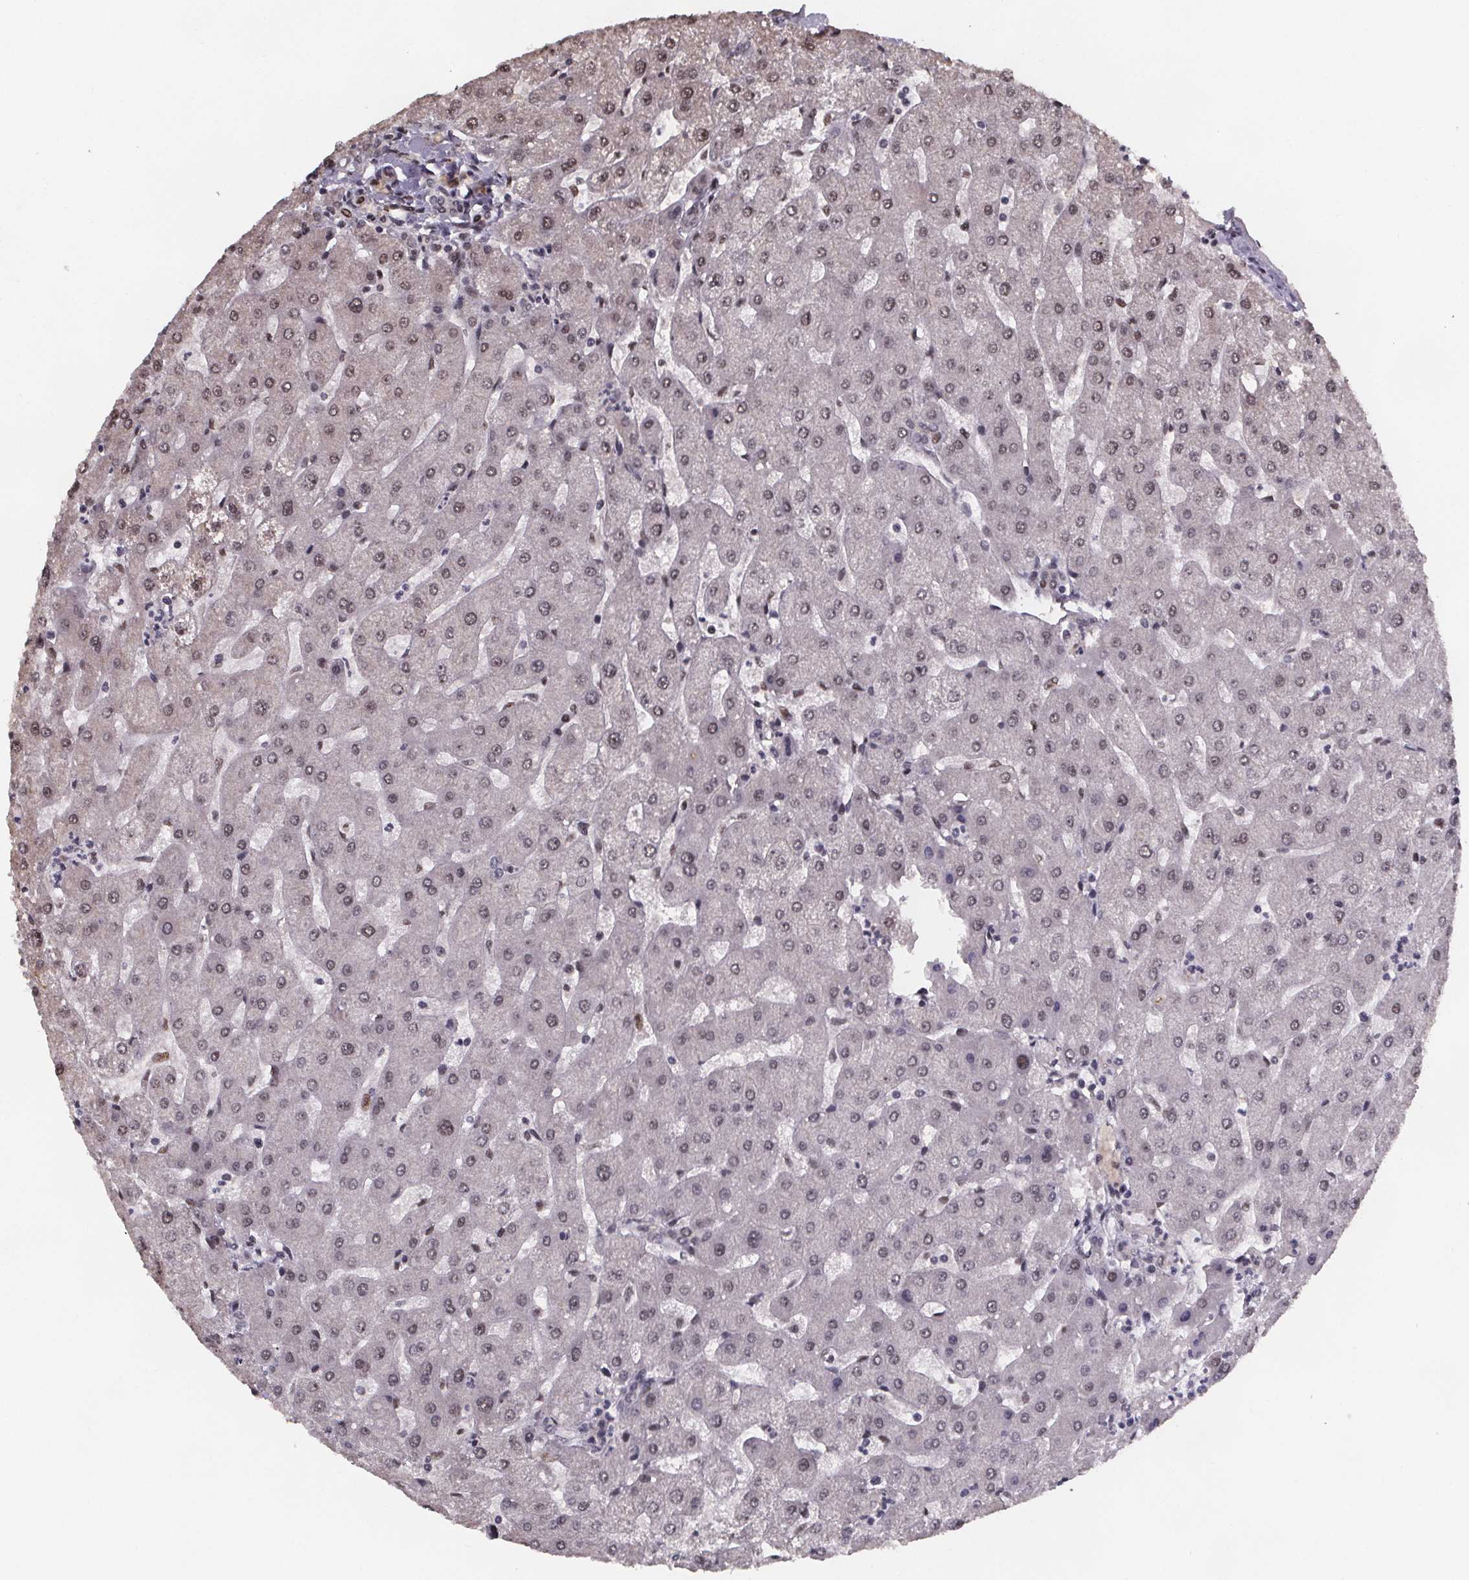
{"staining": {"intensity": "weak", "quantity": "25%-75%", "location": "nuclear"}, "tissue": "liver", "cell_type": "Cholangiocytes", "image_type": "normal", "snomed": [{"axis": "morphology", "description": "Normal tissue, NOS"}, {"axis": "topography", "description": "Liver"}], "caption": "Cholangiocytes exhibit low levels of weak nuclear positivity in approximately 25%-75% of cells in unremarkable liver.", "gene": "U2SURP", "patient": {"sex": "male", "age": 67}}